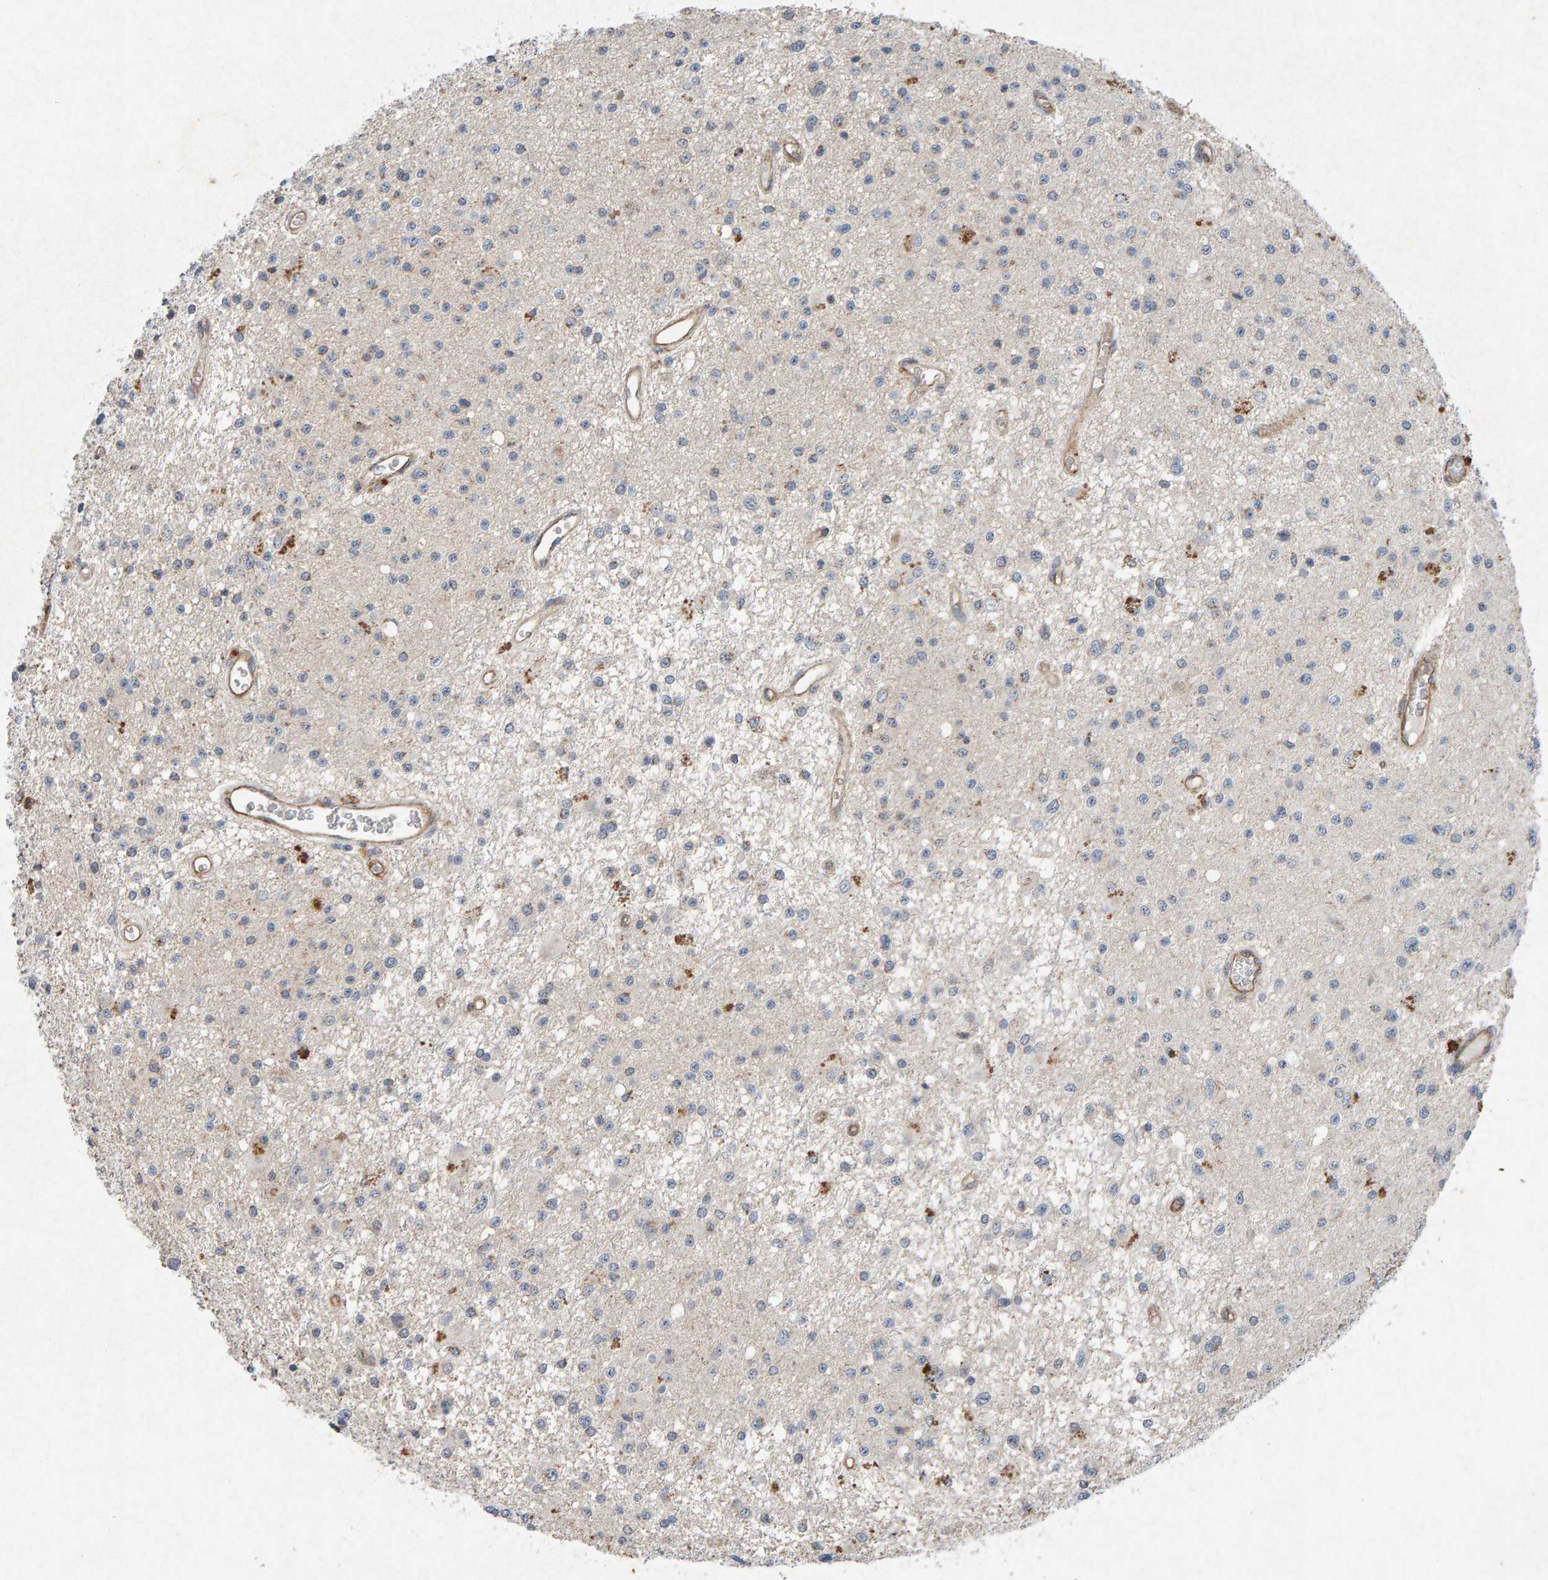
{"staining": {"intensity": "weak", "quantity": "25%-75%", "location": "cytoplasmic/membranous"}, "tissue": "glioma", "cell_type": "Tumor cells", "image_type": "cancer", "snomed": [{"axis": "morphology", "description": "Glioma, malignant, Low grade"}, {"axis": "topography", "description": "Brain"}], "caption": "Weak cytoplasmic/membranous positivity for a protein is present in approximately 25%-75% of tumor cells of low-grade glioma (malignant) using immunohistochemistry.", "gene": "PTPRM", "patient": {"sex": "male", "age": 58}}